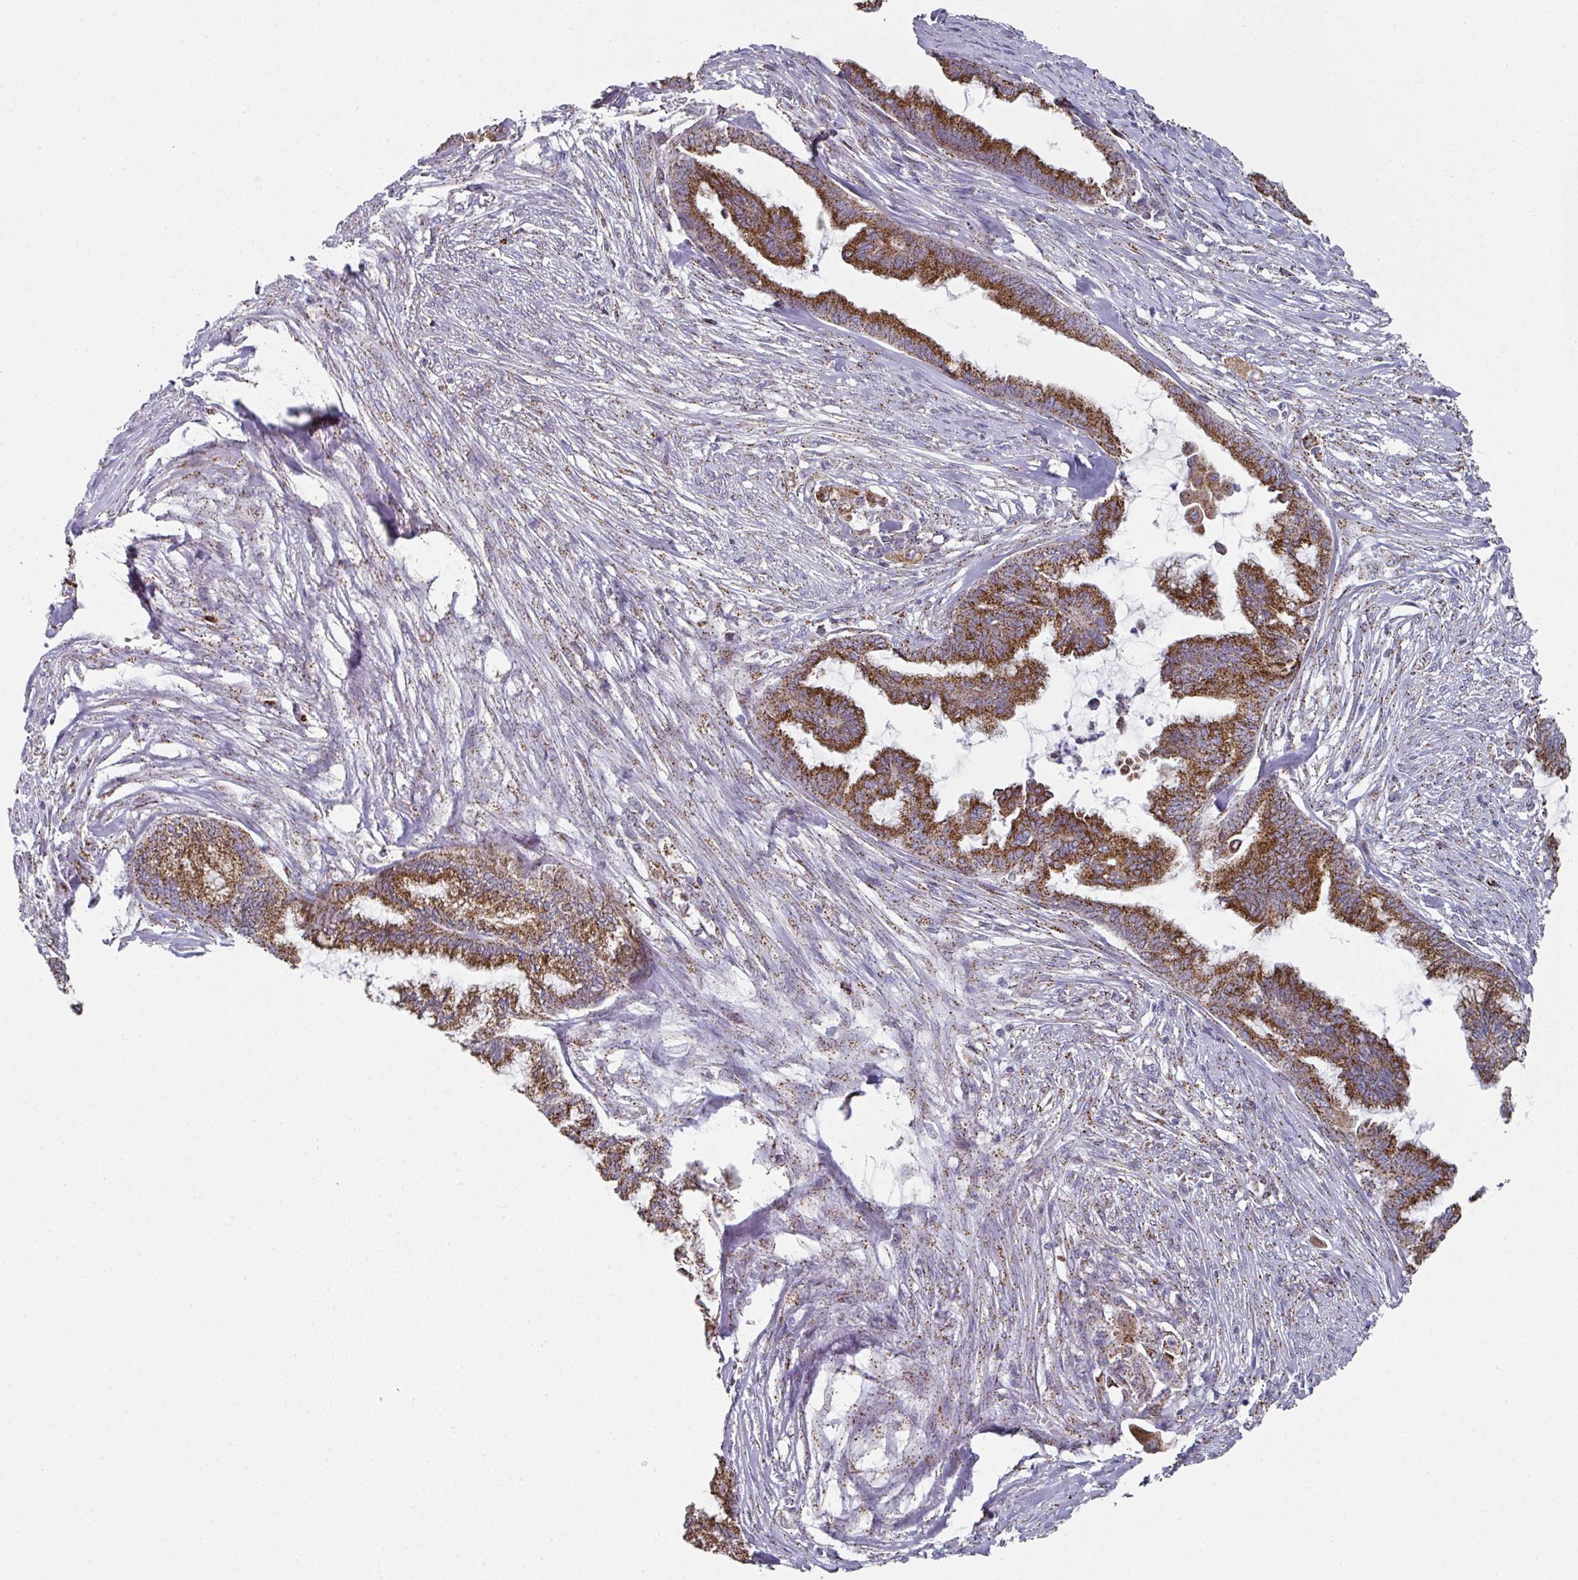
{"staining": {"intensity": "strong", "quantity": ">75%", "location": "cytoplasmic/membranous"}, "tissue": "endometrial cancer", "cell_type": "Tumor cells", "image_type": "cancer", "snomed": [{"axis": "morphology", "description": "Adenocarcinoma, NOS"}, {"axis": "topography", "description": "Endometrium"}], "caption": "The immunohistochemical stain labels strong cytoplasmic/membranous expression in tumor cells of endometrial adenocarcinoma tissue.", "gene": "CCDC85B", "patient": {"sex": "female", "age": 86}}